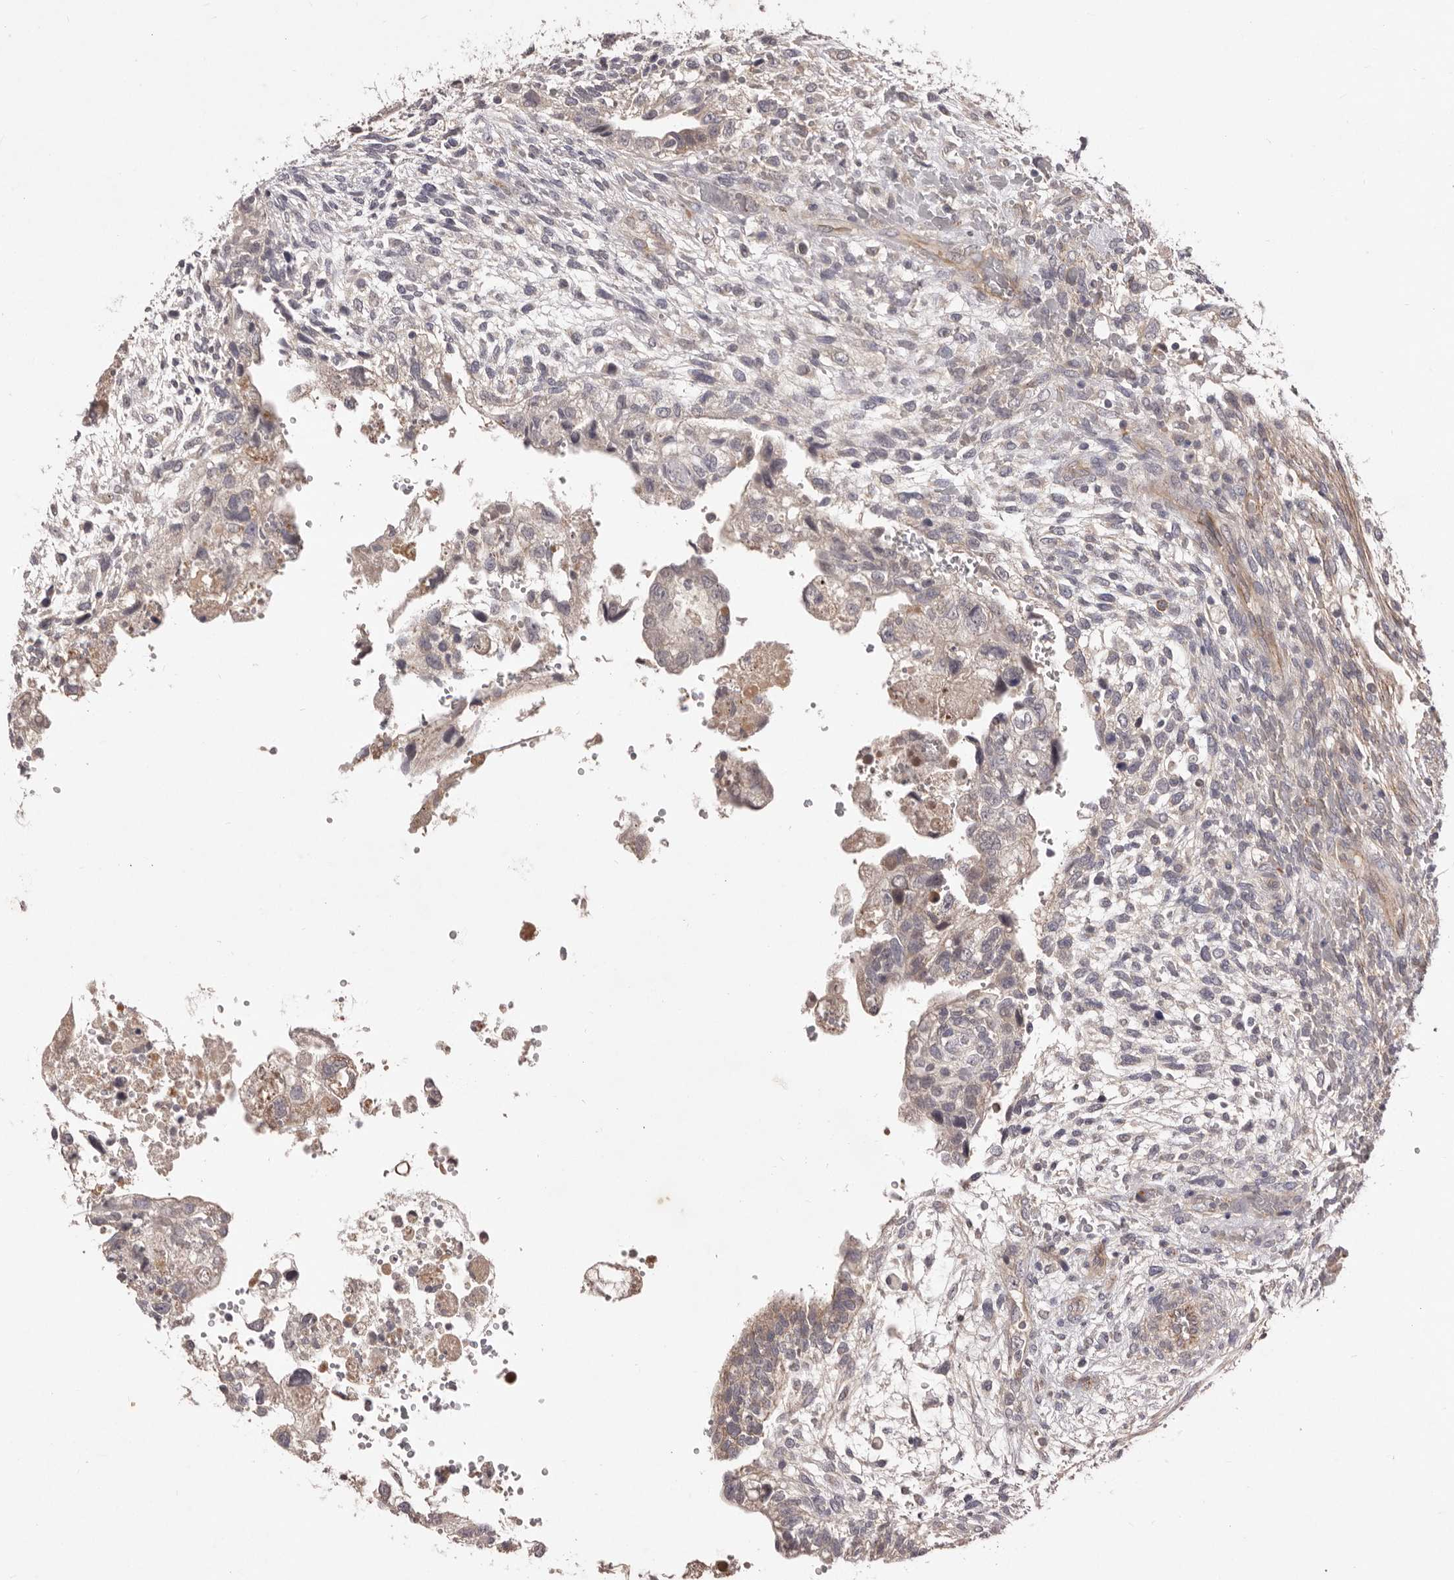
{"staining": {"intensity": "weak", "quantity": "<25%", "location": "cytoplasmic/membranous"}, "tissue": "testis cancer", "cell_type": "Tumor cells", "image_type": "cancer", "snomed": [{"axis": "morphology", "description": "Carcinoma, Embryonal, NOS"}, {"axis": "topography", "description": "Testis"}], "caption": "Tumor cells are negative for brown protein staining in embryonal carcinoma (testis). The staining was performed using DAB to visualize the protein expression in brown, while the nuclei were stained in blue with hematoxylin (Magnification: 20x).", "gene": "HBS1L", "patient": {"sex": "male", "age": 37}}